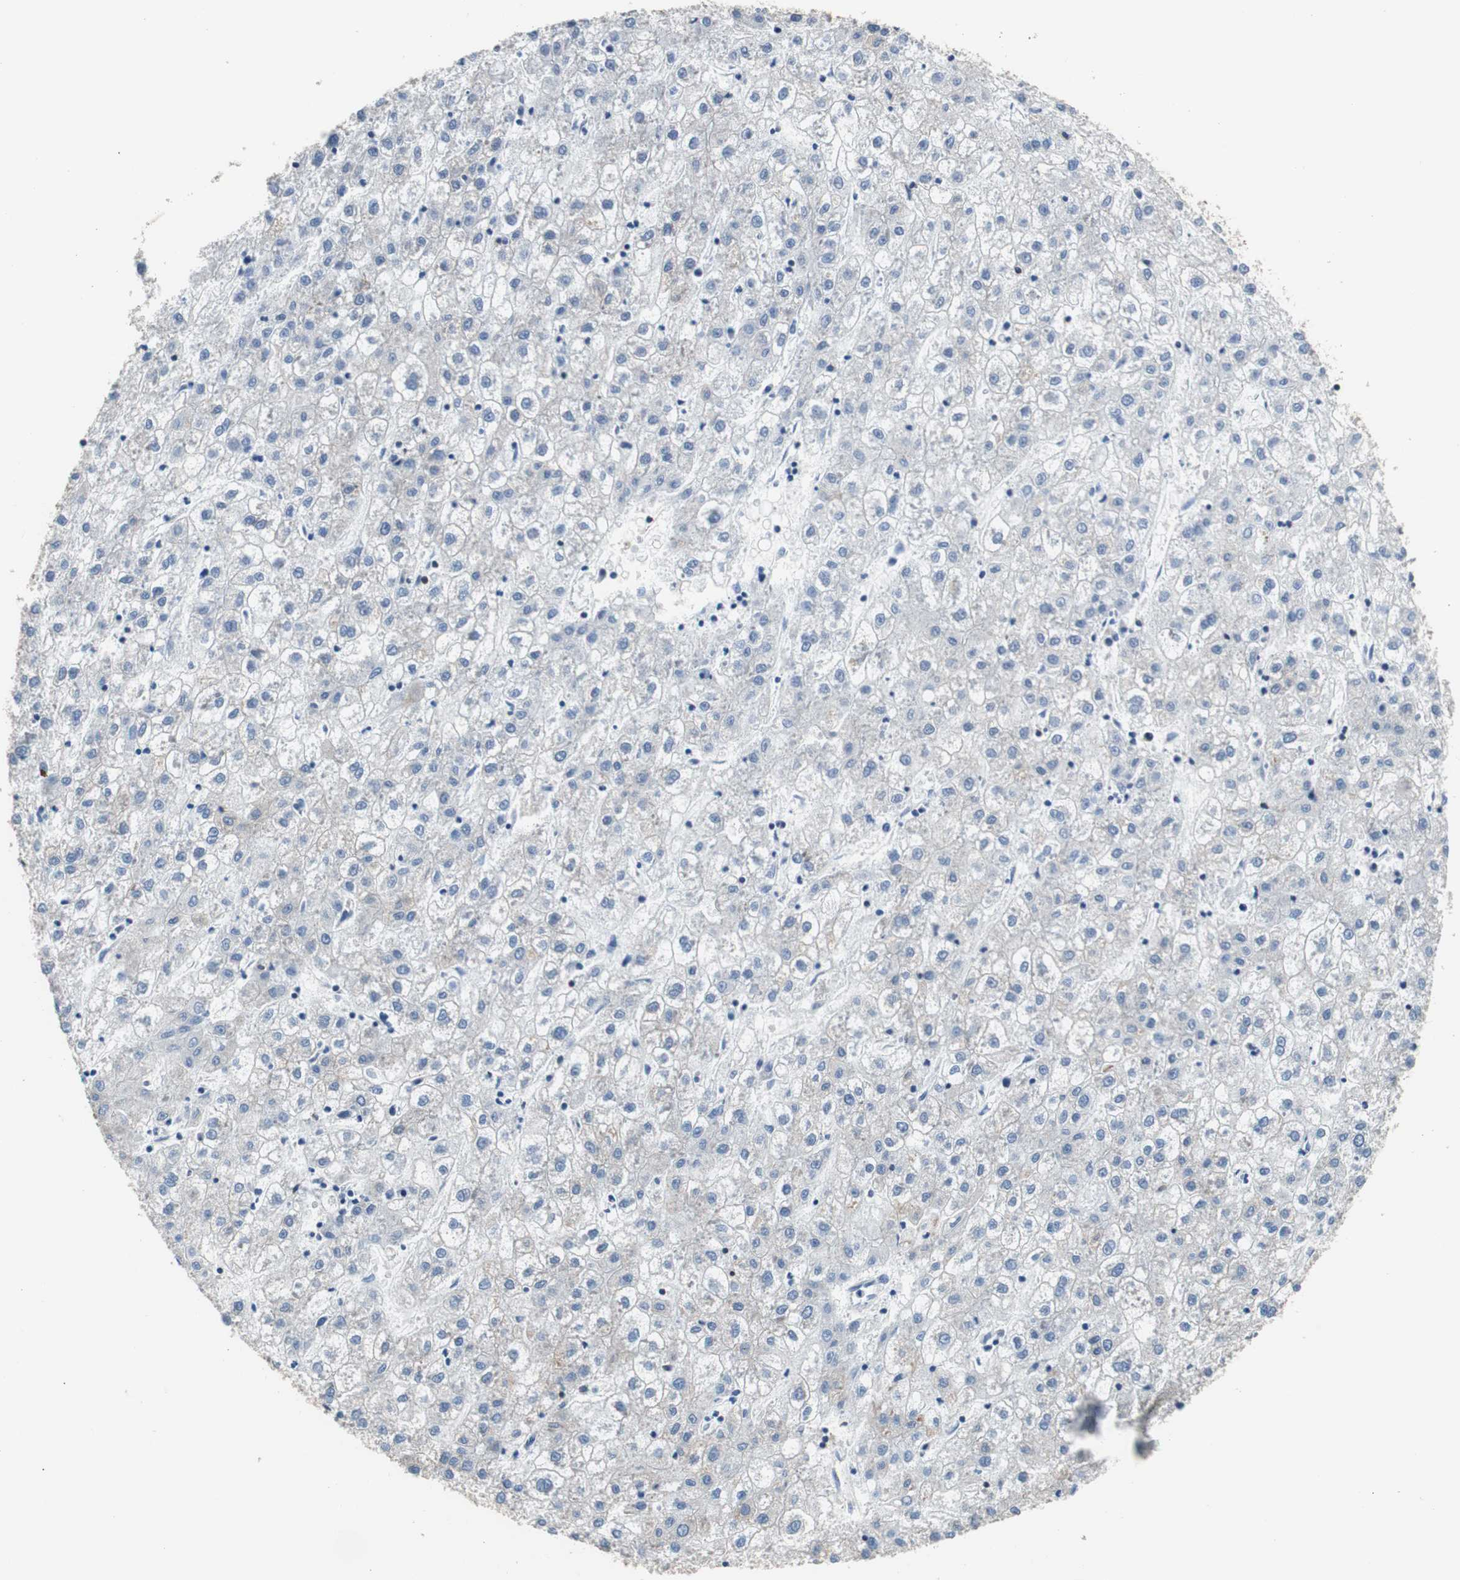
{"staining": {"intensity": "negative", "quantity": "none", "location": "none"}, "tissue": "liver cancer", "cell_type": "Tumor cells", "image_type": "cancer", "snomed": [{"axis": "morphology", "description": "Carcinoma, Hepatocellular, NOS"}, {"axis": "topography", "description": "Liver"}], "caption": "Image shows no significant protein positivity in tumor cells of liver hepatocellular carcinoma.", "gene": "PBXIP1", "patient": {"sex": "male", "age": 72}}